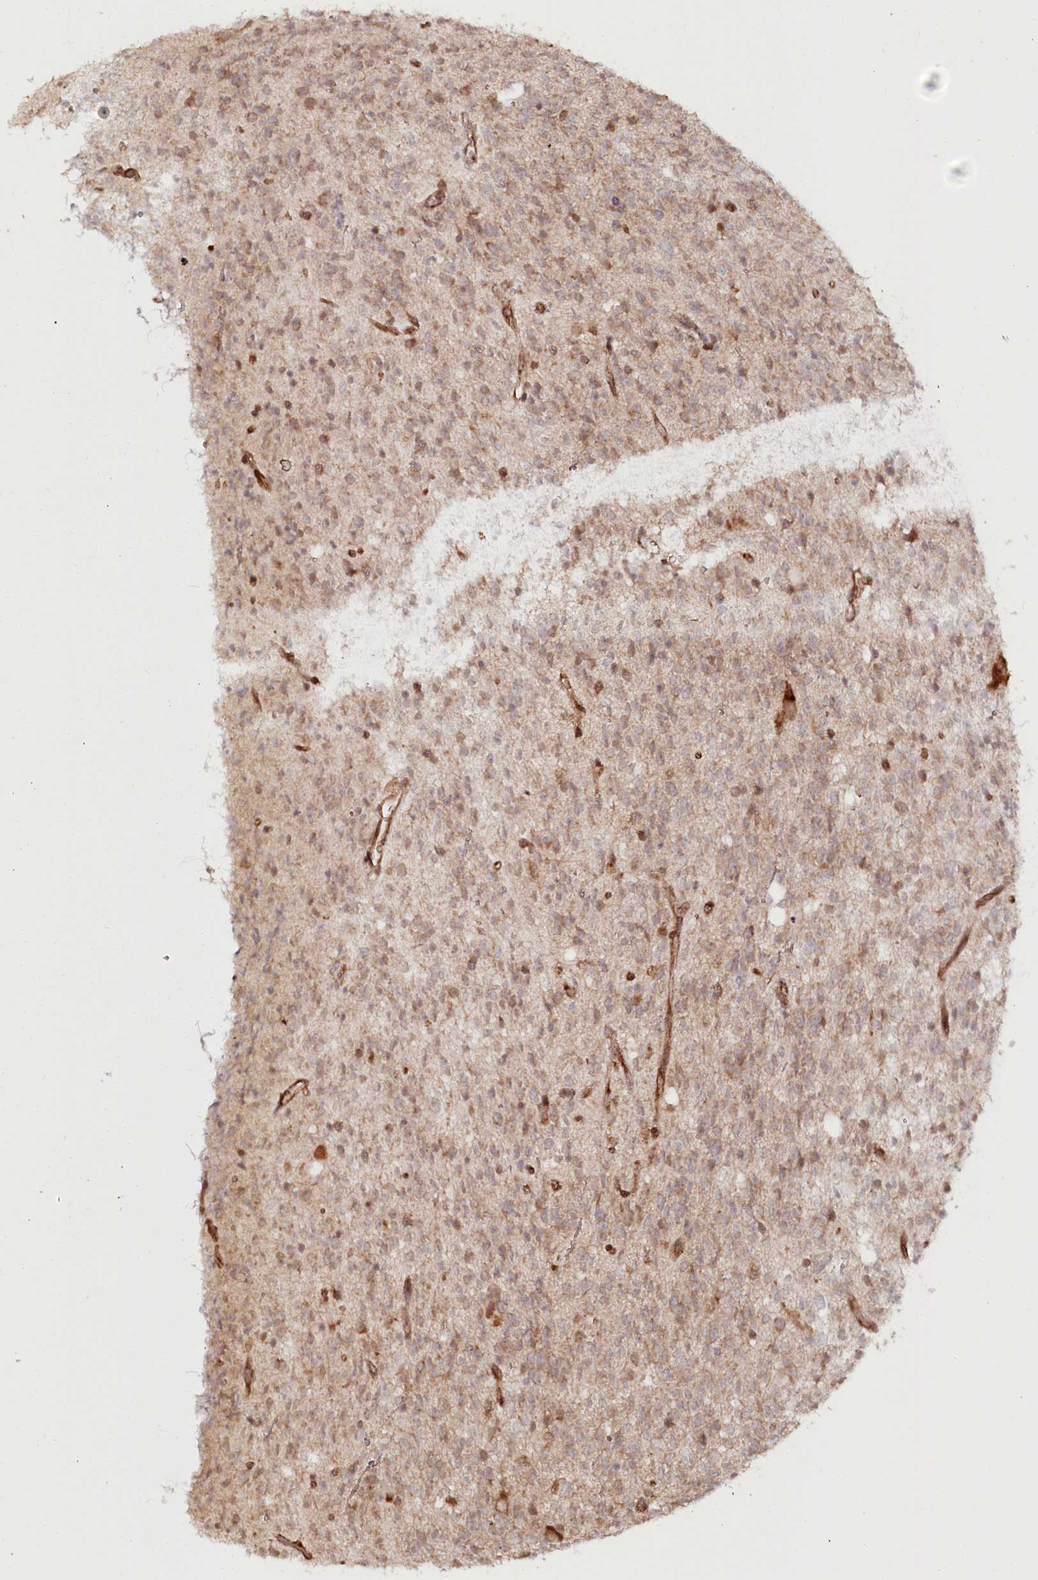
{"staining": {"intensity": "weak", "quantity": "25%-75%", "location": "cytoplasmic/membranous"}, "tissue": "glioma", "cell_type": "Tumor cells", "image_type": "cancer", "snomed": [{"axis": "morphology", "description": "Glioma, malignant, High grade"}, {"axis": "topography", "description": "Brain"}], "caption": "An immunohistochemistry histopathology image of tumor tissue is shown. Protein staining in brown labels weak cytoplasmic/membranous positivity in high-grade glioma (malignant) within tumor cells.", "gene": "OTUD4", "patient": {"sex": "male", "age": 34}}